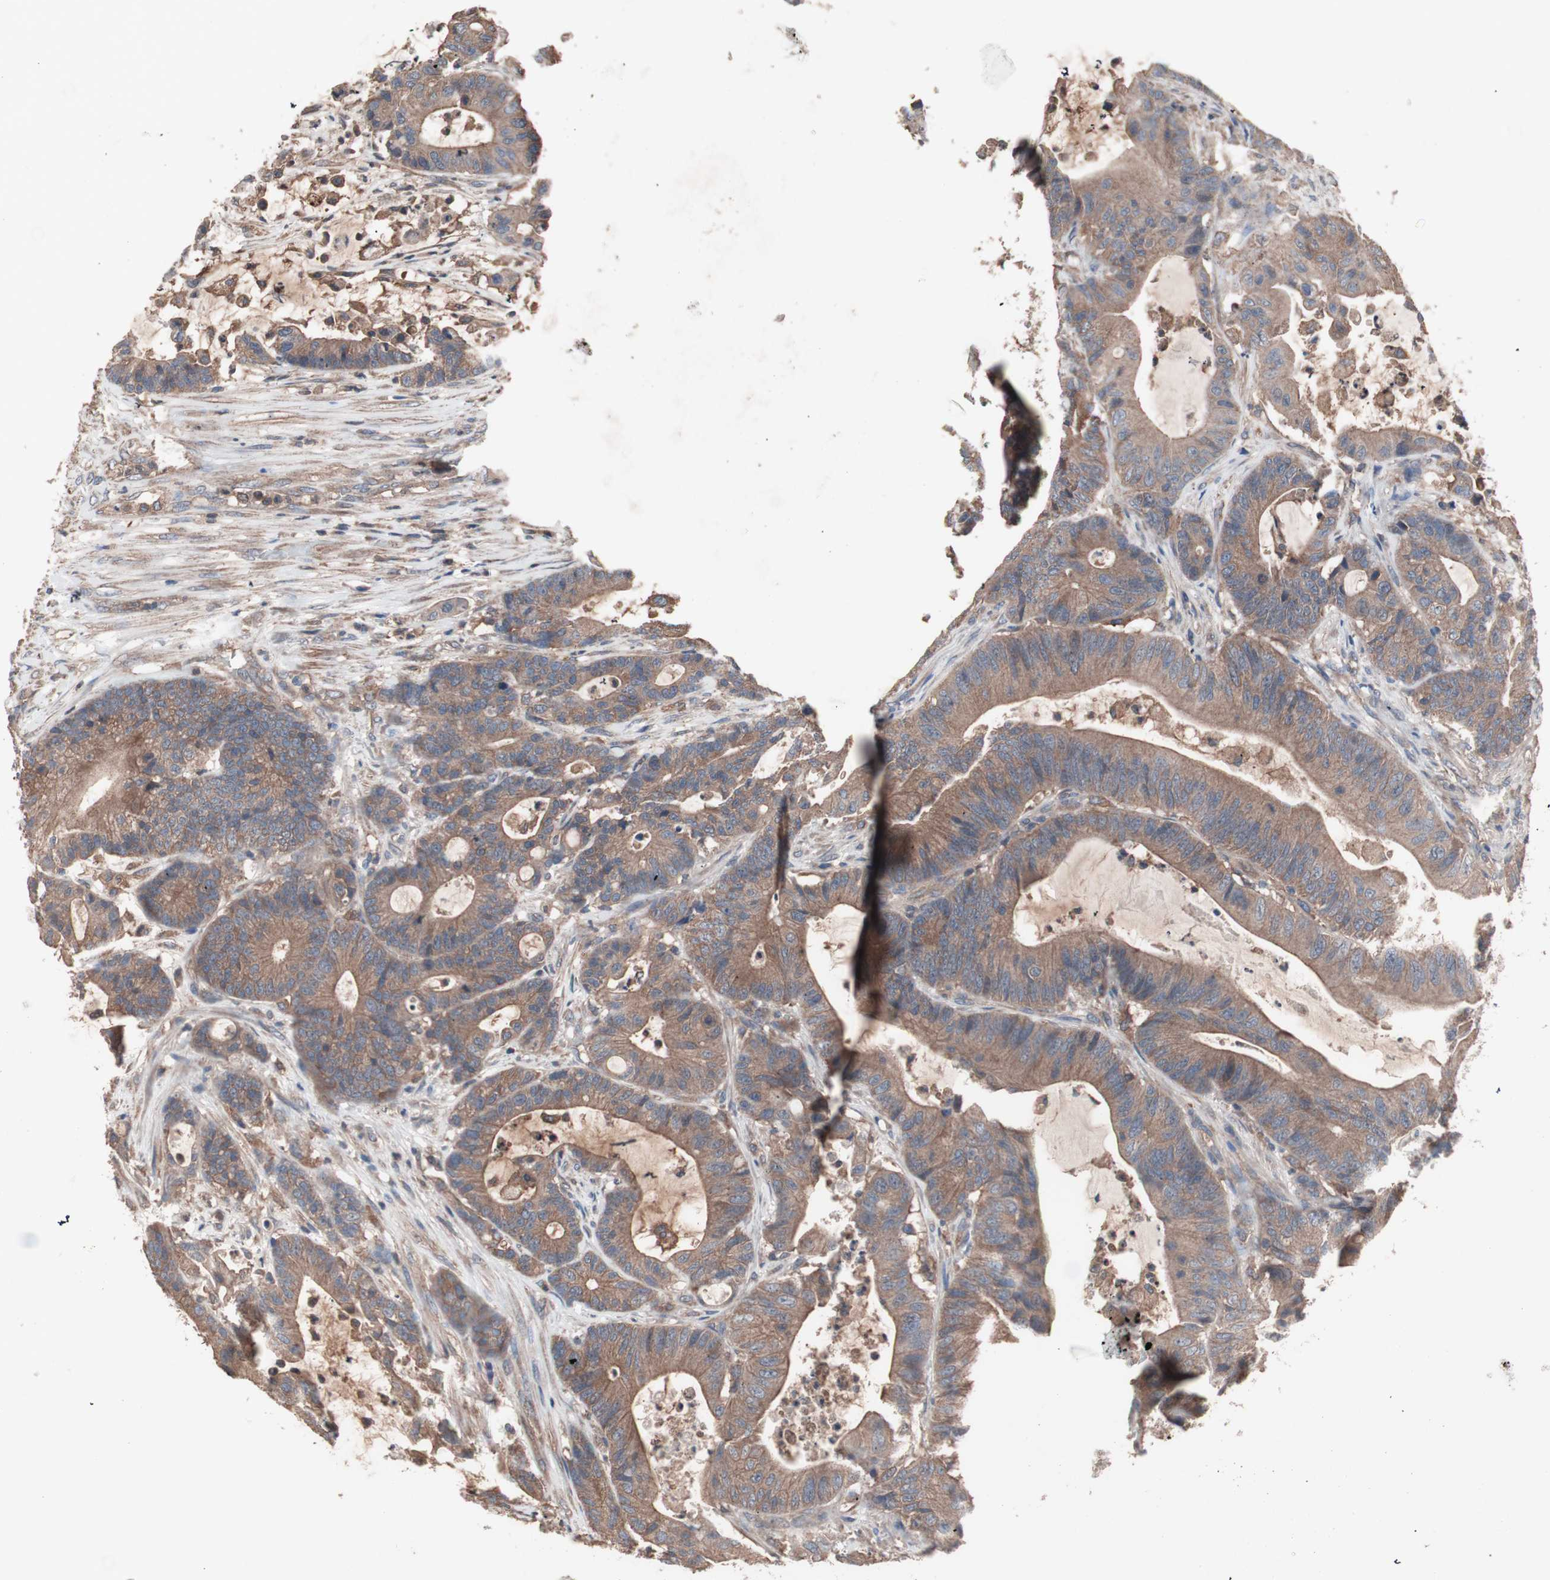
{"staining": {"intensity": "moderate", "quantity": ">75%", "location": "cytoplasmic/membranous"}, "tissue": "colorectal cancer", "cell_type": "Tumor cells", "image_type": "cancer", "snomed": [{"axis": "morphology", "description": "Adenocarcinoma, NOS"}, {"axis": "topography", "description": "Colon"}], "caption": "DAB immunohistochemical staining of human colorectal adenocarcinoma exhibits moderate cytoplasmic/membranous protein expression in about >75% of tumor cells. Nuclei are stained in blue.", "gene": "ATG7", "patient": {"sex": "female", "age": 84}}